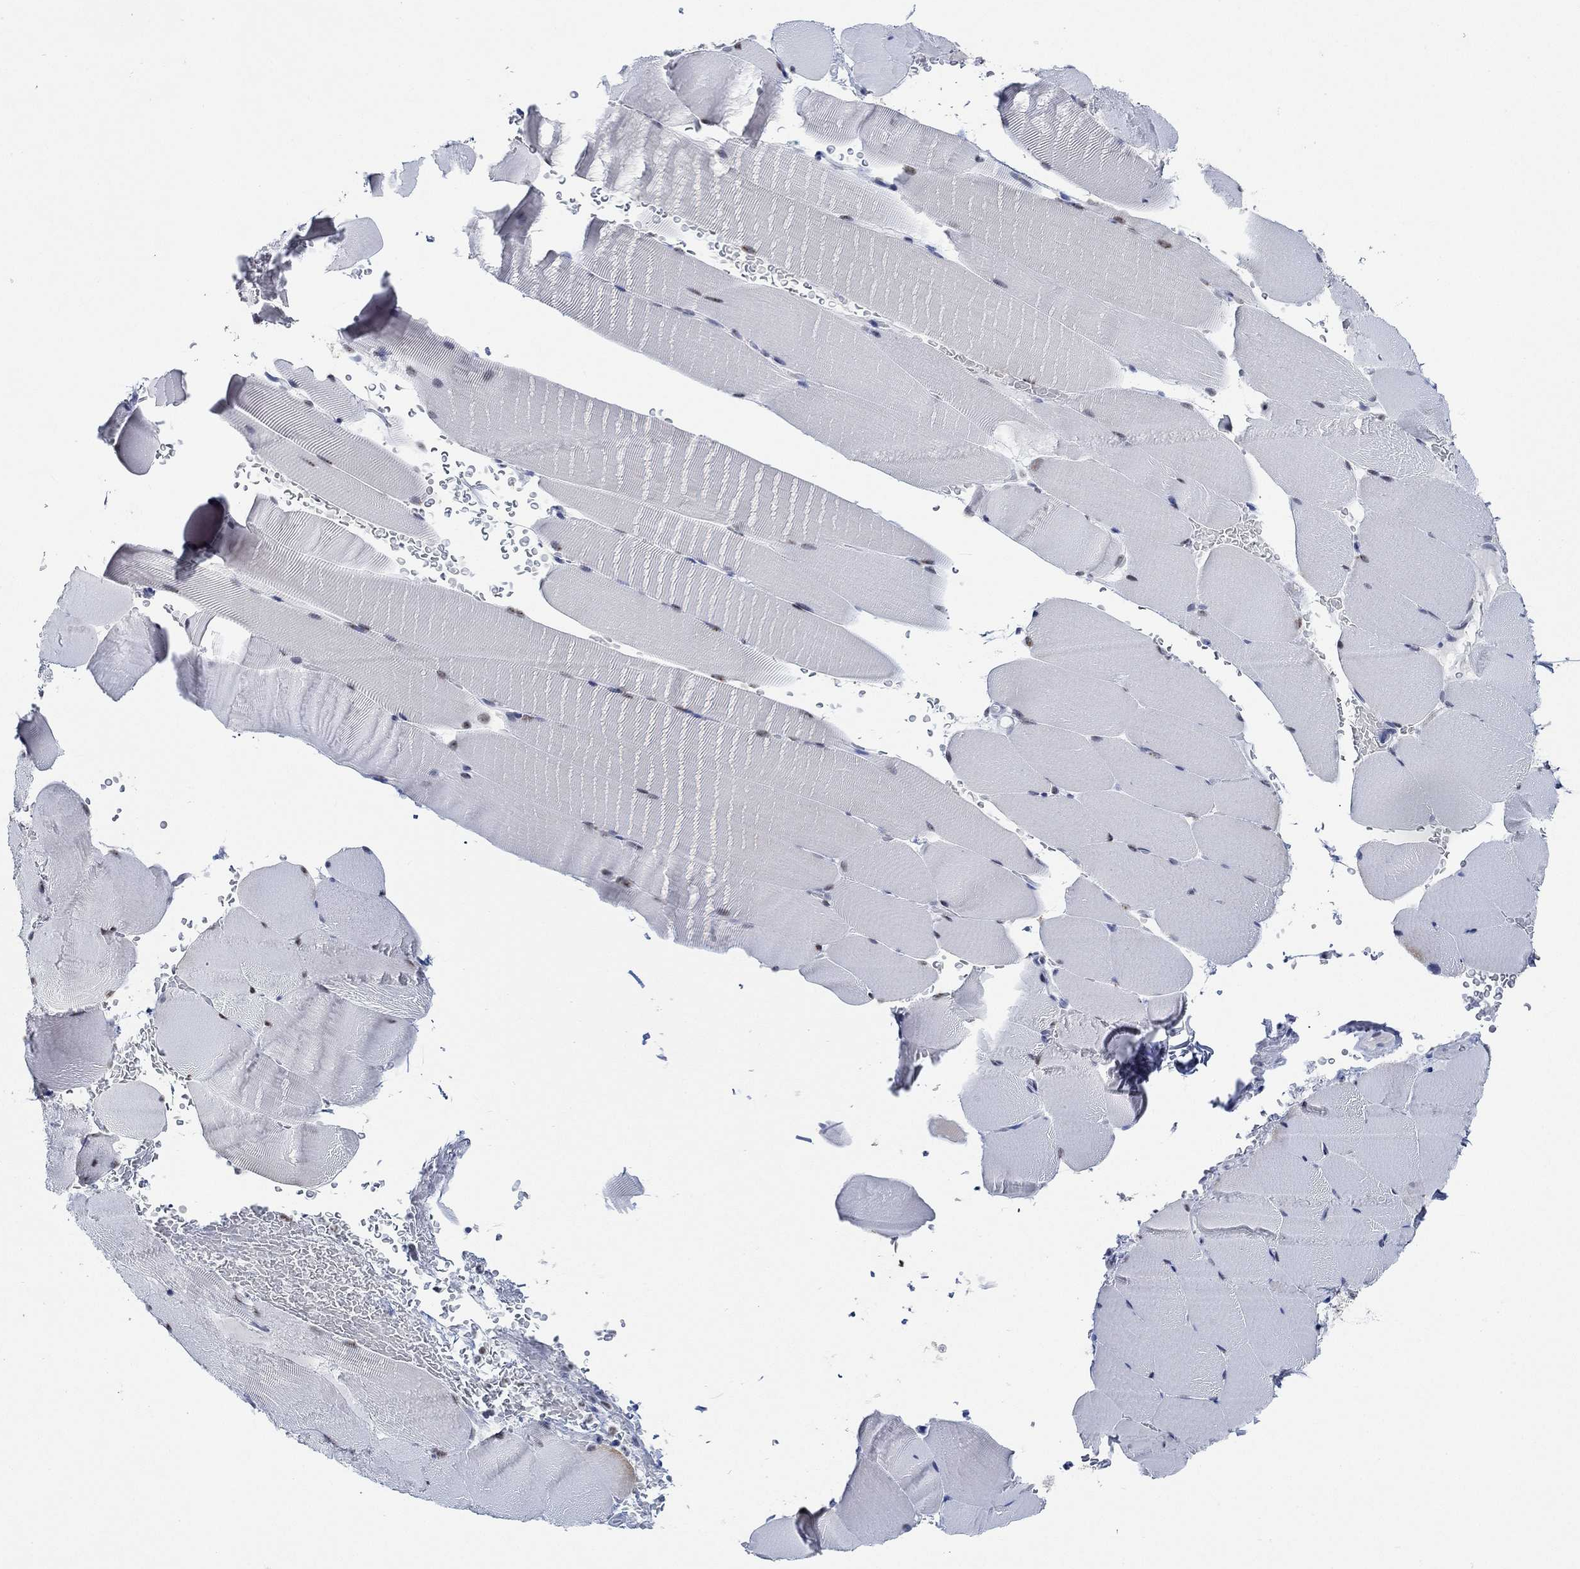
{"staining": {"intensity": "negative", "quantity": "none", "location": "none"}, "tissue": "skeletal muscle", "cell_type": "Myocytes", "image_type": "normal", "snomed": [{"axis": "morphology", "description": "Normal tissue, NOS"}, {"axis": "topography", "description": "Skeletal muscle"}], "caption": "The immunohistochemistry photomicrograph has no significant staining in myocytes of skeletal muscle. (DAB (3,3'-diaminobenzidine) immunohistochemistry visualized using brightfield microscopy, high magnification).", "gene": "PPP1R17", "patient": {"sex": "female", "age": 37}}